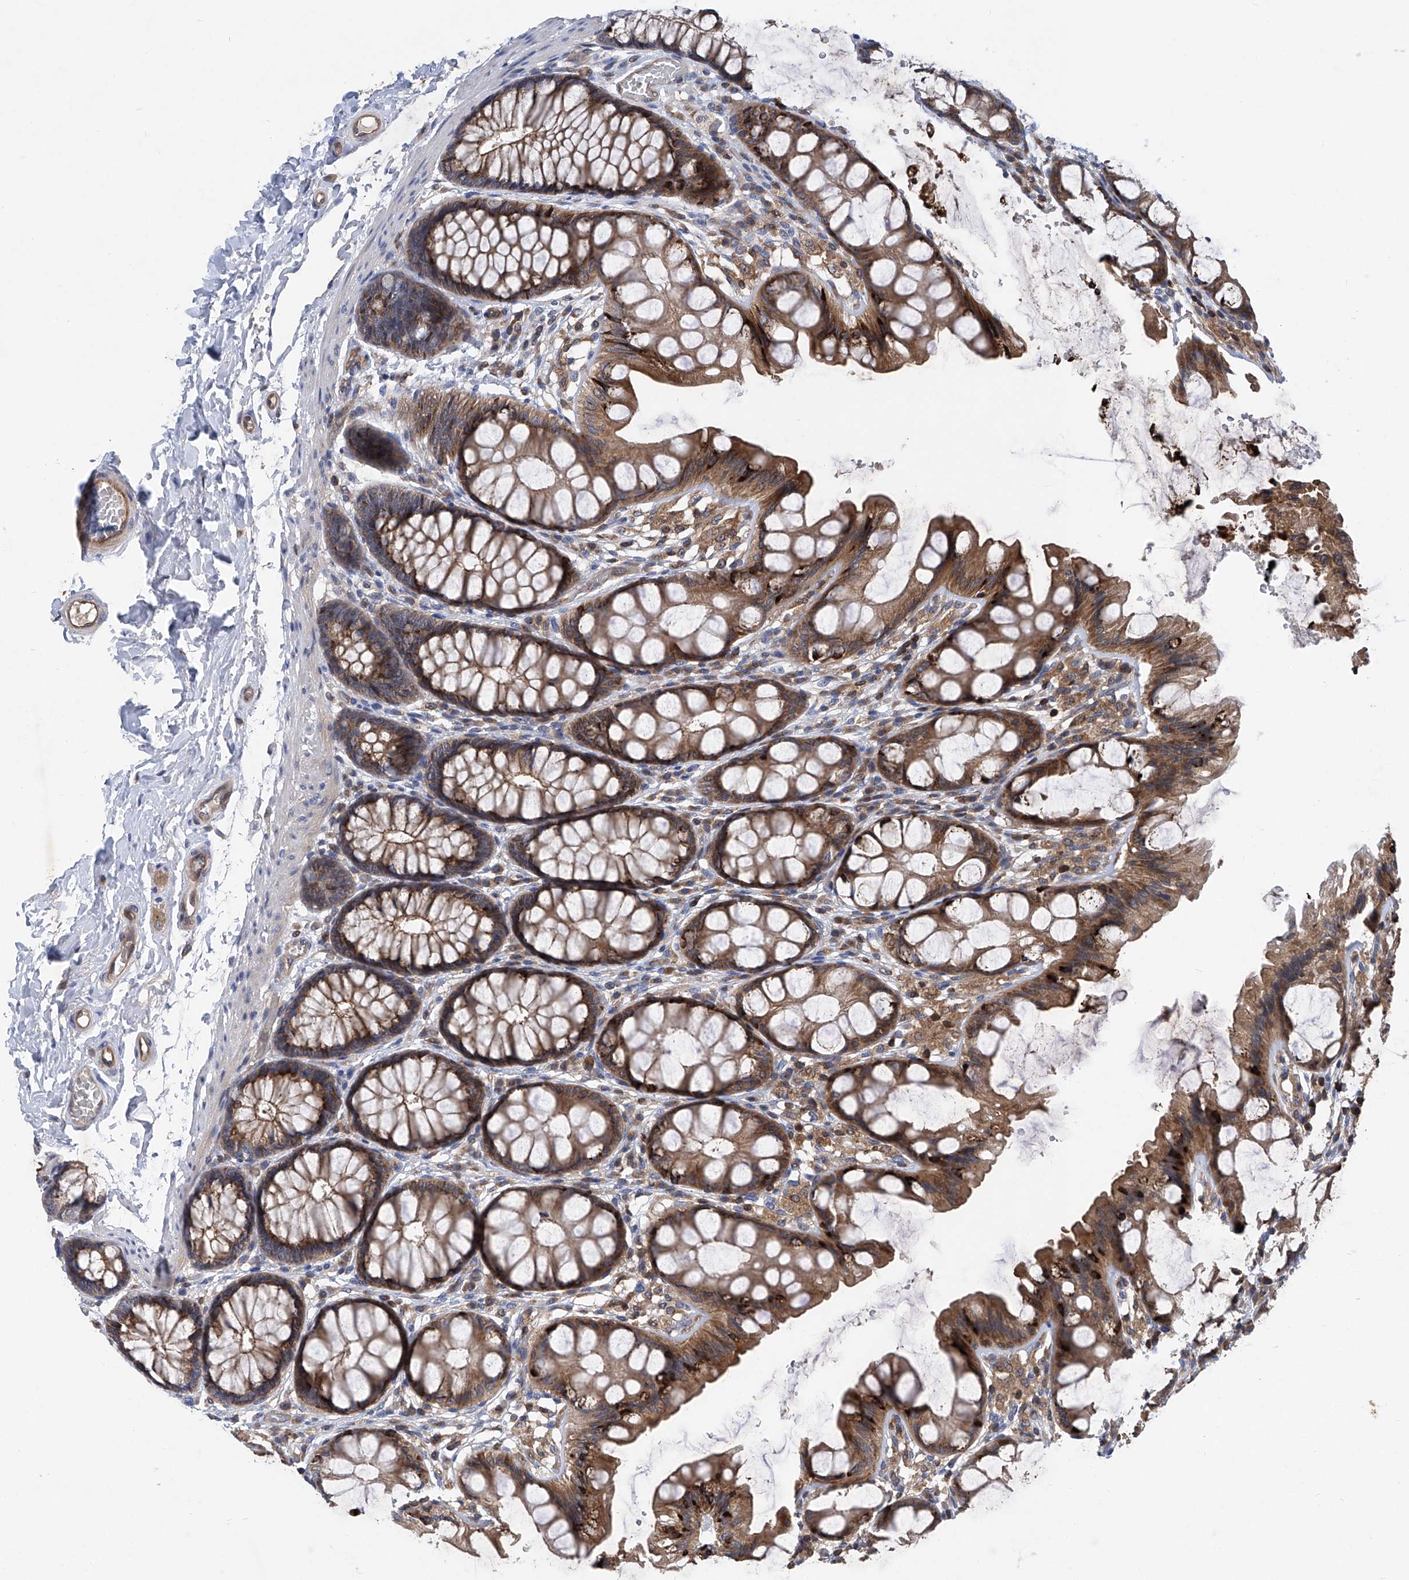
{"staining": {"intensity": "moderate", "quantity": "25%-75%", "location": "cytoplasmic/membranous"}, "tissue": "colon", "cell_type": "Endothelial cells", "image_type": "normal", "snomed": [{"axis": "morphology", "description": "Normal tissue, NOS"}, {"axis": "topography", "description": "Colon"}], "caption": "This is an image of immunohistochemistry (IHC) staining of normal colon, which shows moderate staining in the cytoplasmic/membranous of endothelial cells.", "gene": "TRIM38", "patient": {"sex": "male", "age": 47}}